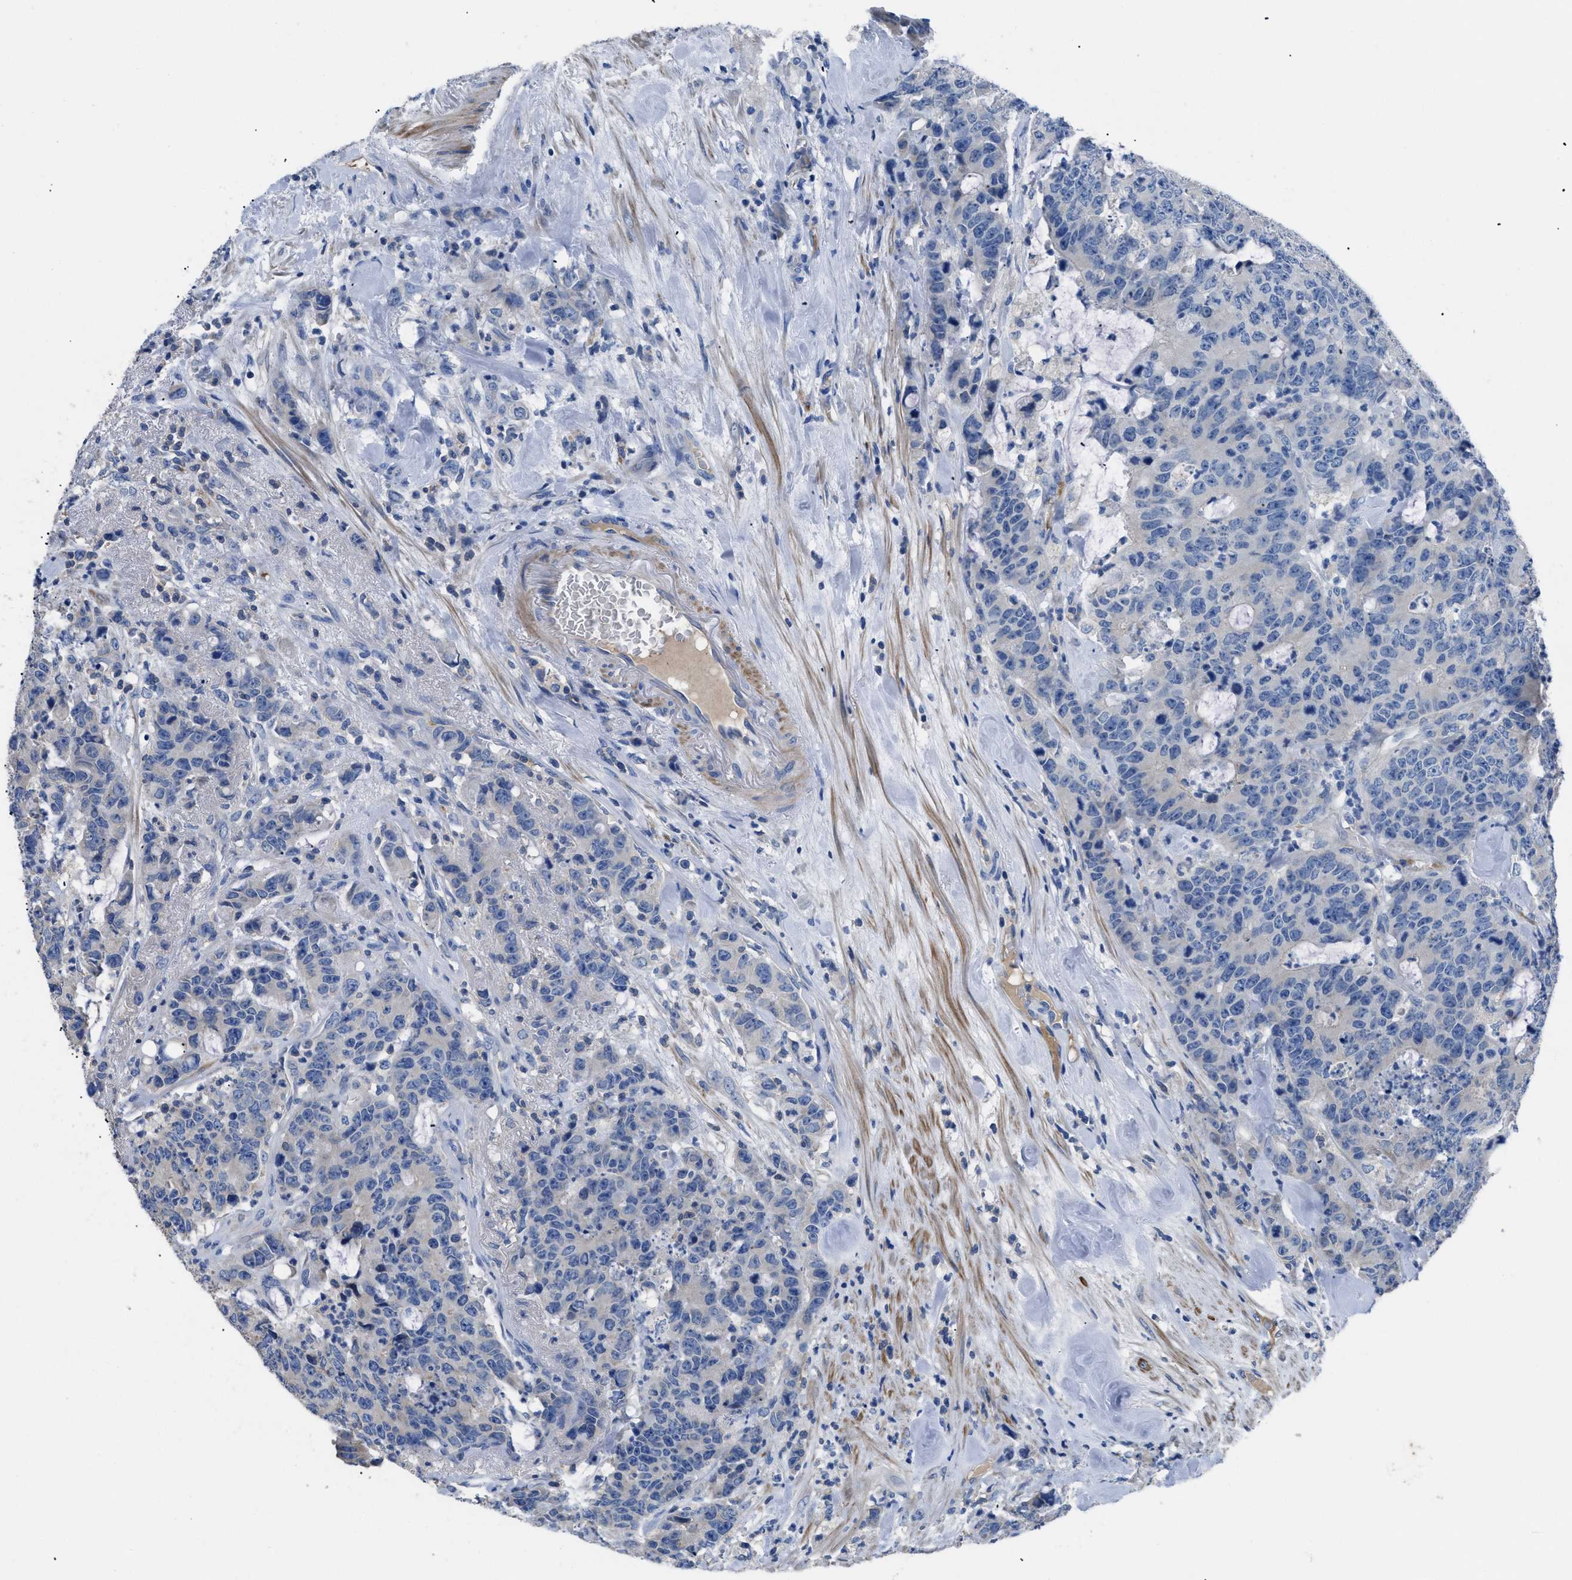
{"staining": {"intensity": "negative", "quantity": "none", "location": "none"}, "tissue": "colorectal cancer", "cell_type": "Tumor cells", "image_type": "cancer", "snomed": [{"axis": "morphology", "description": "Adenocarcinoma, NOS"}, {"axis": "topography", "description": "Colon"}], "caption": "Immunohistochemistry (IHC) micrograph of human colorectal cancer (adenocarcinoma) stained for a protein (brown), which exhibits no positivity in tumor cells. (Immunohistochemistry (IHC), brightfield microscopy, high magnification).", "gene": "SGCZ", "patient": {"sex": "female", "age": 86}}